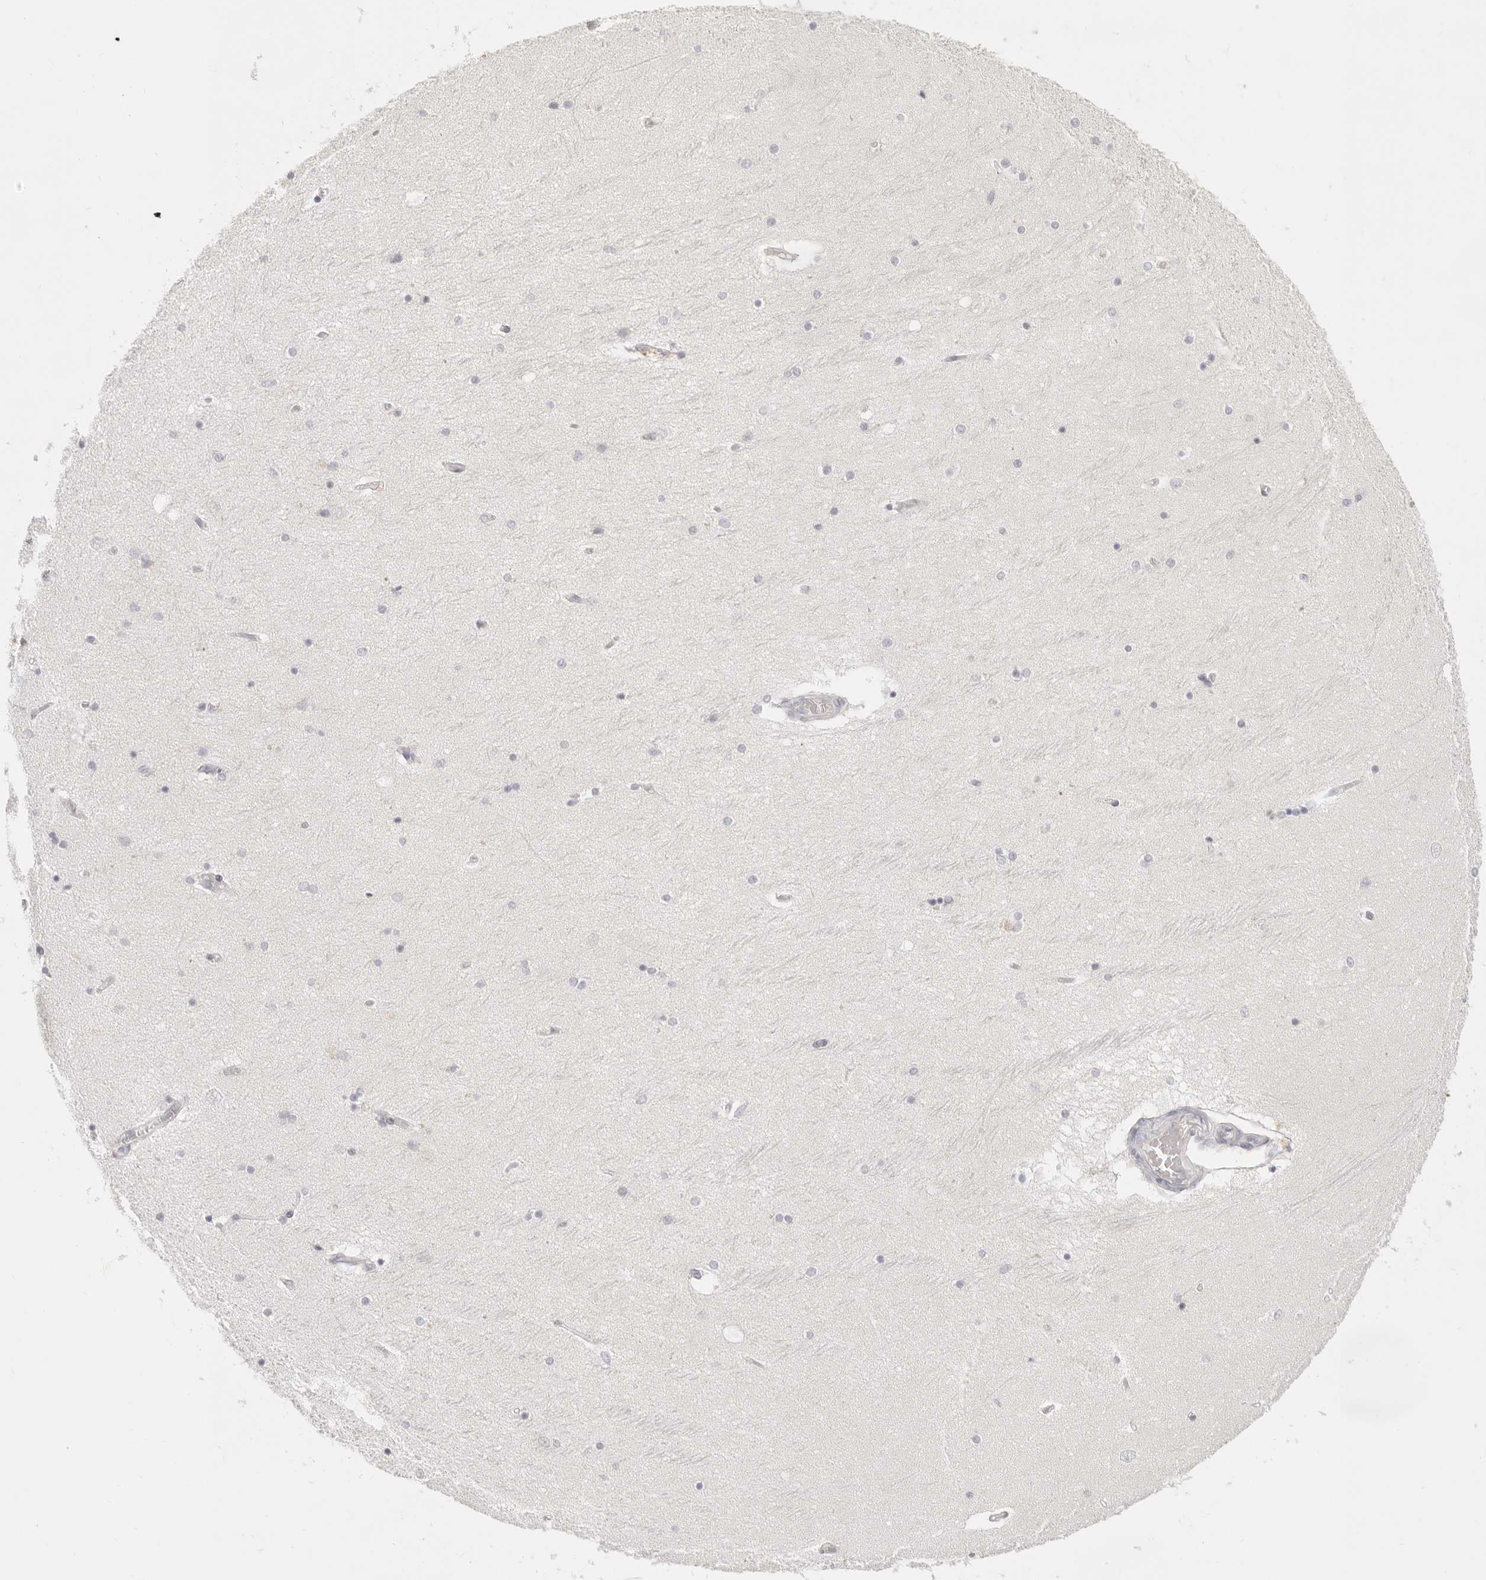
{"staining": {"intensity": "negative", "quantity": "none", "location": "none"}, "tissue": "hippocampus", "cell_type": "Glial cells", "image_type": "normal", "snomed": [{"axis": "morphology", "description": "Normal tissue, NOS"}, {"axis": "topography", "description": "Hippocampus"}], "caption": "Immunohistochemistry (IHC) image of benign human hippocampus stained for a protein (brown), which displays no expression in glial cells. (IHC, brightfield microscopy, high magnification).", "gene": "EPCAM", "patient": {"sex": "female", "age": 54}}